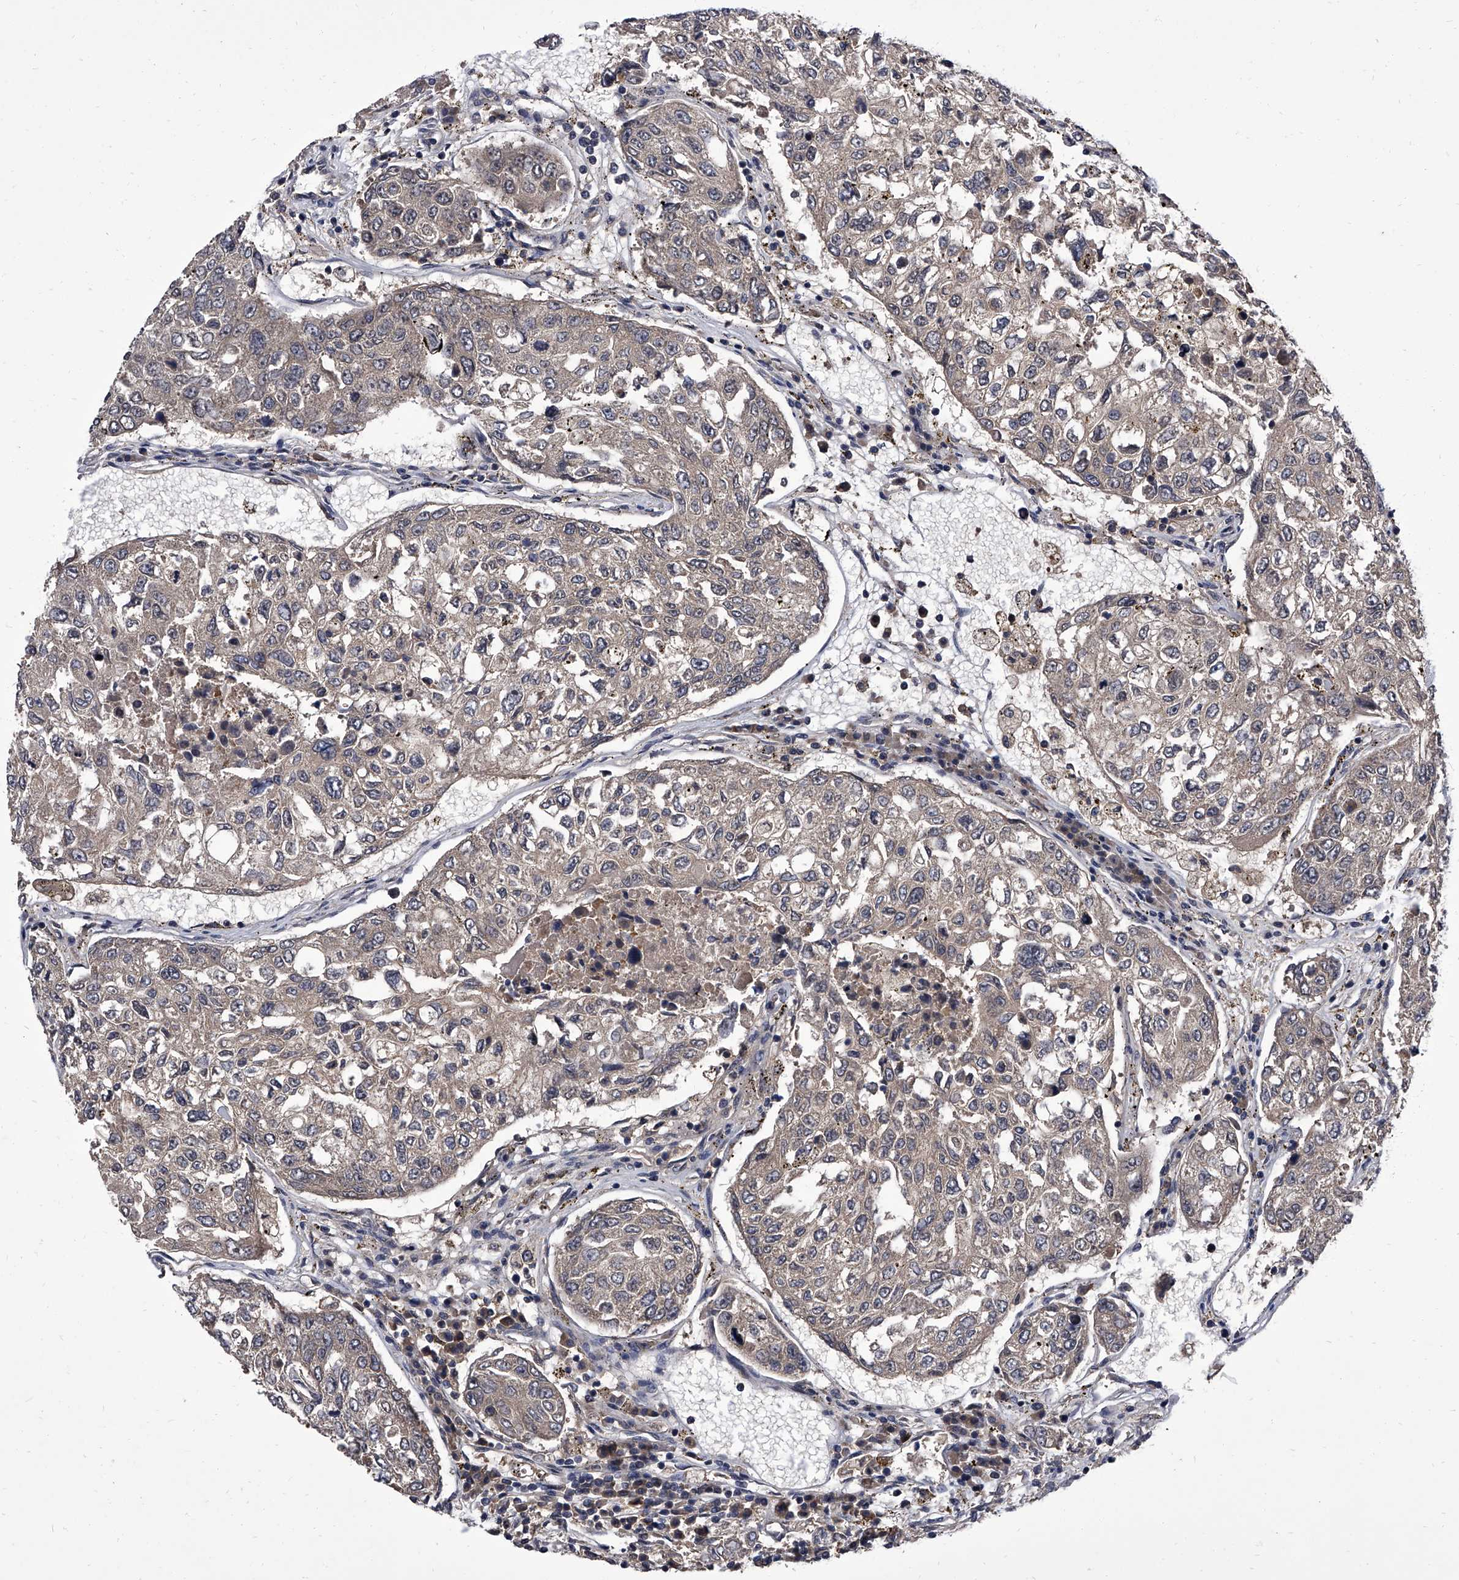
{"staining": {"intensity": "negative", "quantity": "none", "location": "none"}, "tissue": "urothelial cancer", "cell_type": "Tumor cells", "image_type": "cancer", "snomed": [{"axis": "morphology", "description": "Urothelial carcinoma, High grade"}, {"axis": "topography", "description": "Lymph node"}, {"axis": "topography", "description": "Urinary bladder"}], "caption": "Tumor cells show no significant protein expression in urothelial carcinoma (high-grade). The staining is performed using DAB (3,3'-diaminobenzidine) brown chromogen with nuclei counter-stained in using hematoxylin.", "gene": "SLC18B1", "patient": {"sex": "male", "age": 51}}